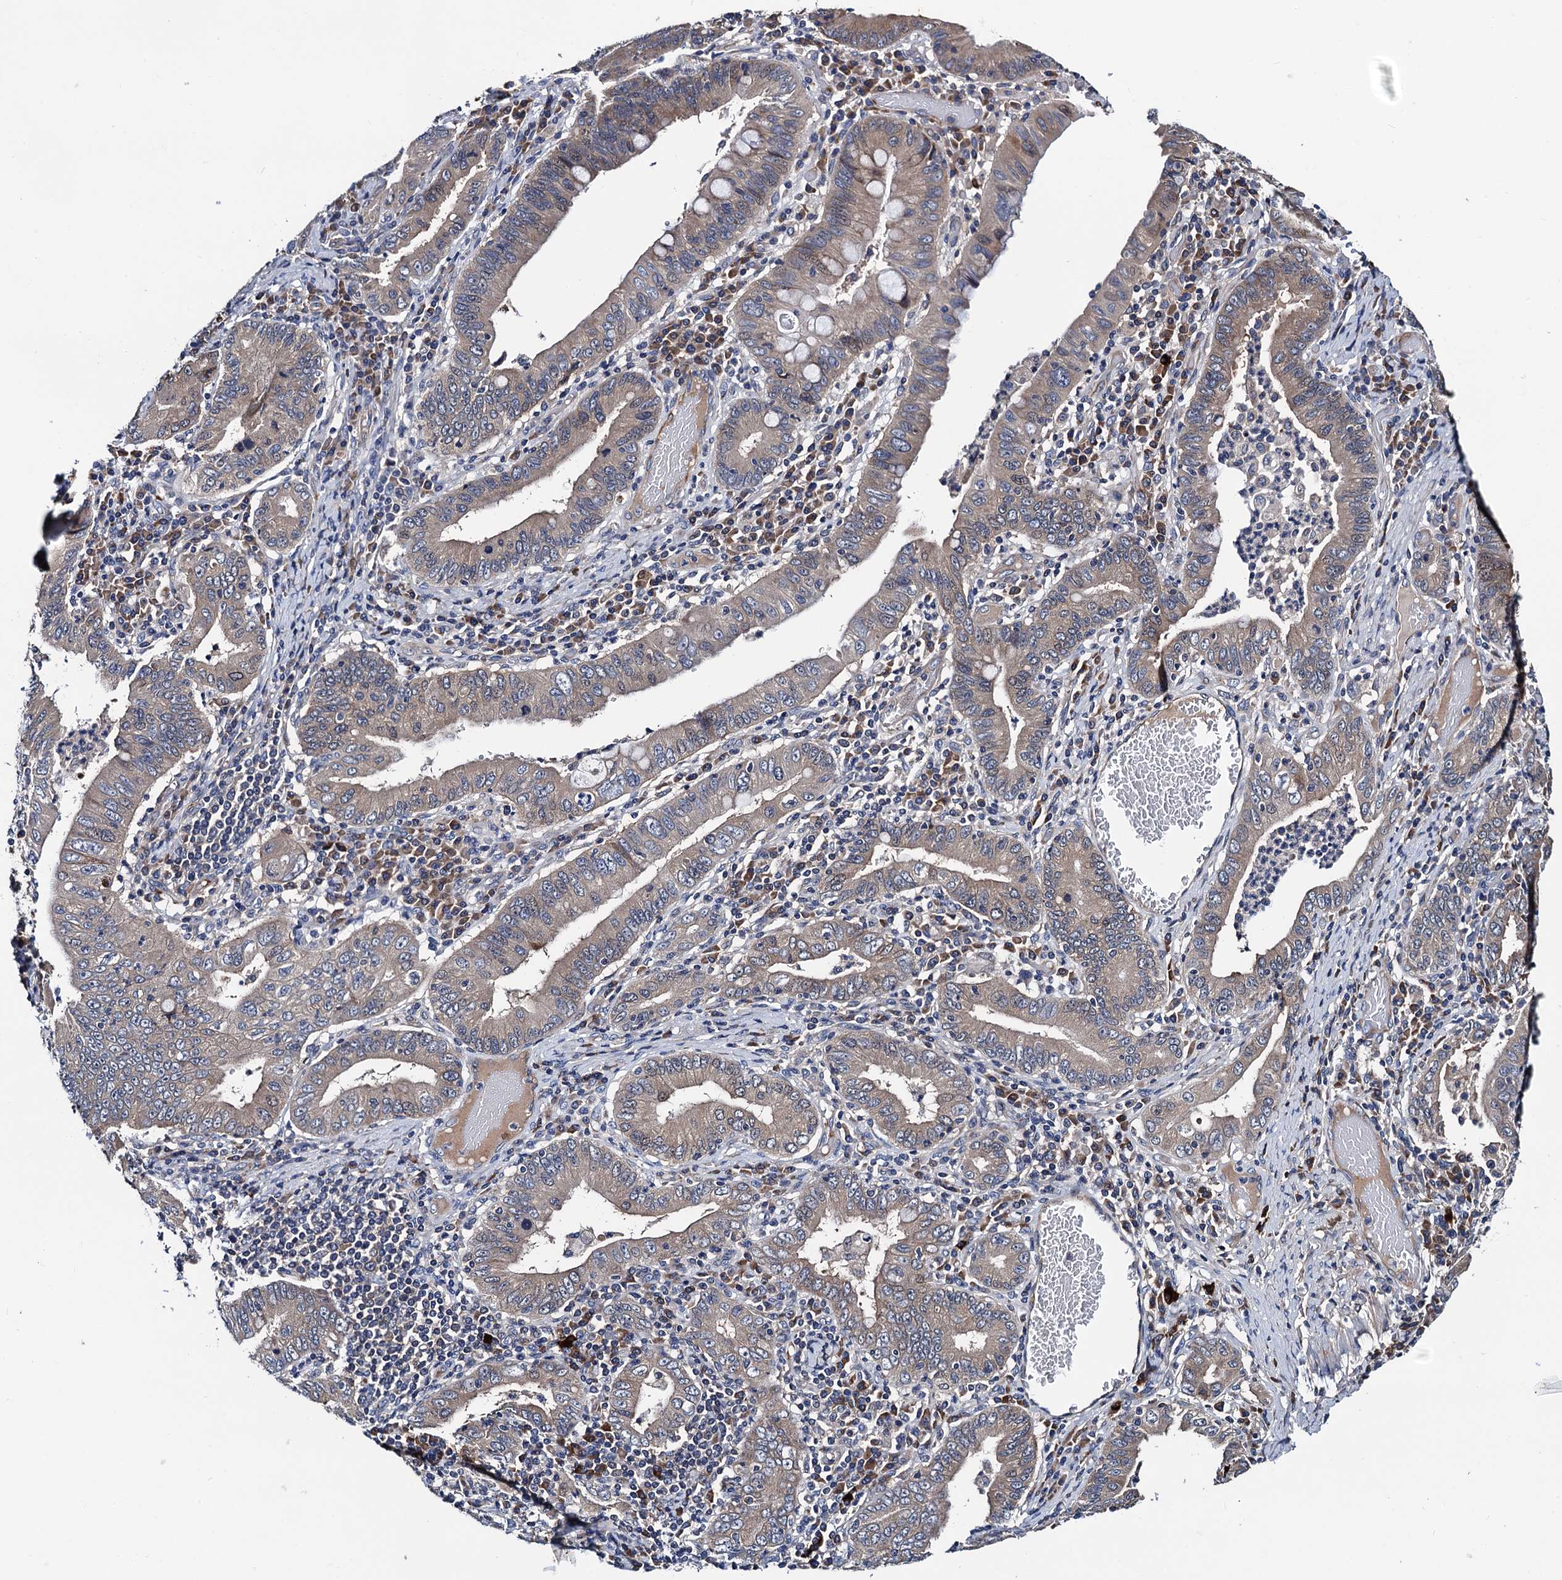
{"staining": {"intensity": "weak", "quantity": "<25%", "location": "cytoplasmic/membranous"}, "tissue": "stomach cancer", "cell_type": "Tumor cells", "image_type": "cancer", "snomed": [{"axis": "morphology", "description": "Normal tissue, NOS"}, {"axis": "morphology", "description": "Adenocarcinoma, NOS"}, {"axis": "topography", "description": "Esophagus"}, {"axis": "topography", "description": "Stomach, upper"}, {"axis": "topography", "description": "Peripheral nerve tissue"}], "caption": "Micrograph shows no protein positivity in tumor cells of stomach adenocarcinoma tissue.", "gene": "TRMT112", "patient": {"sex": "male", "age": 62}}